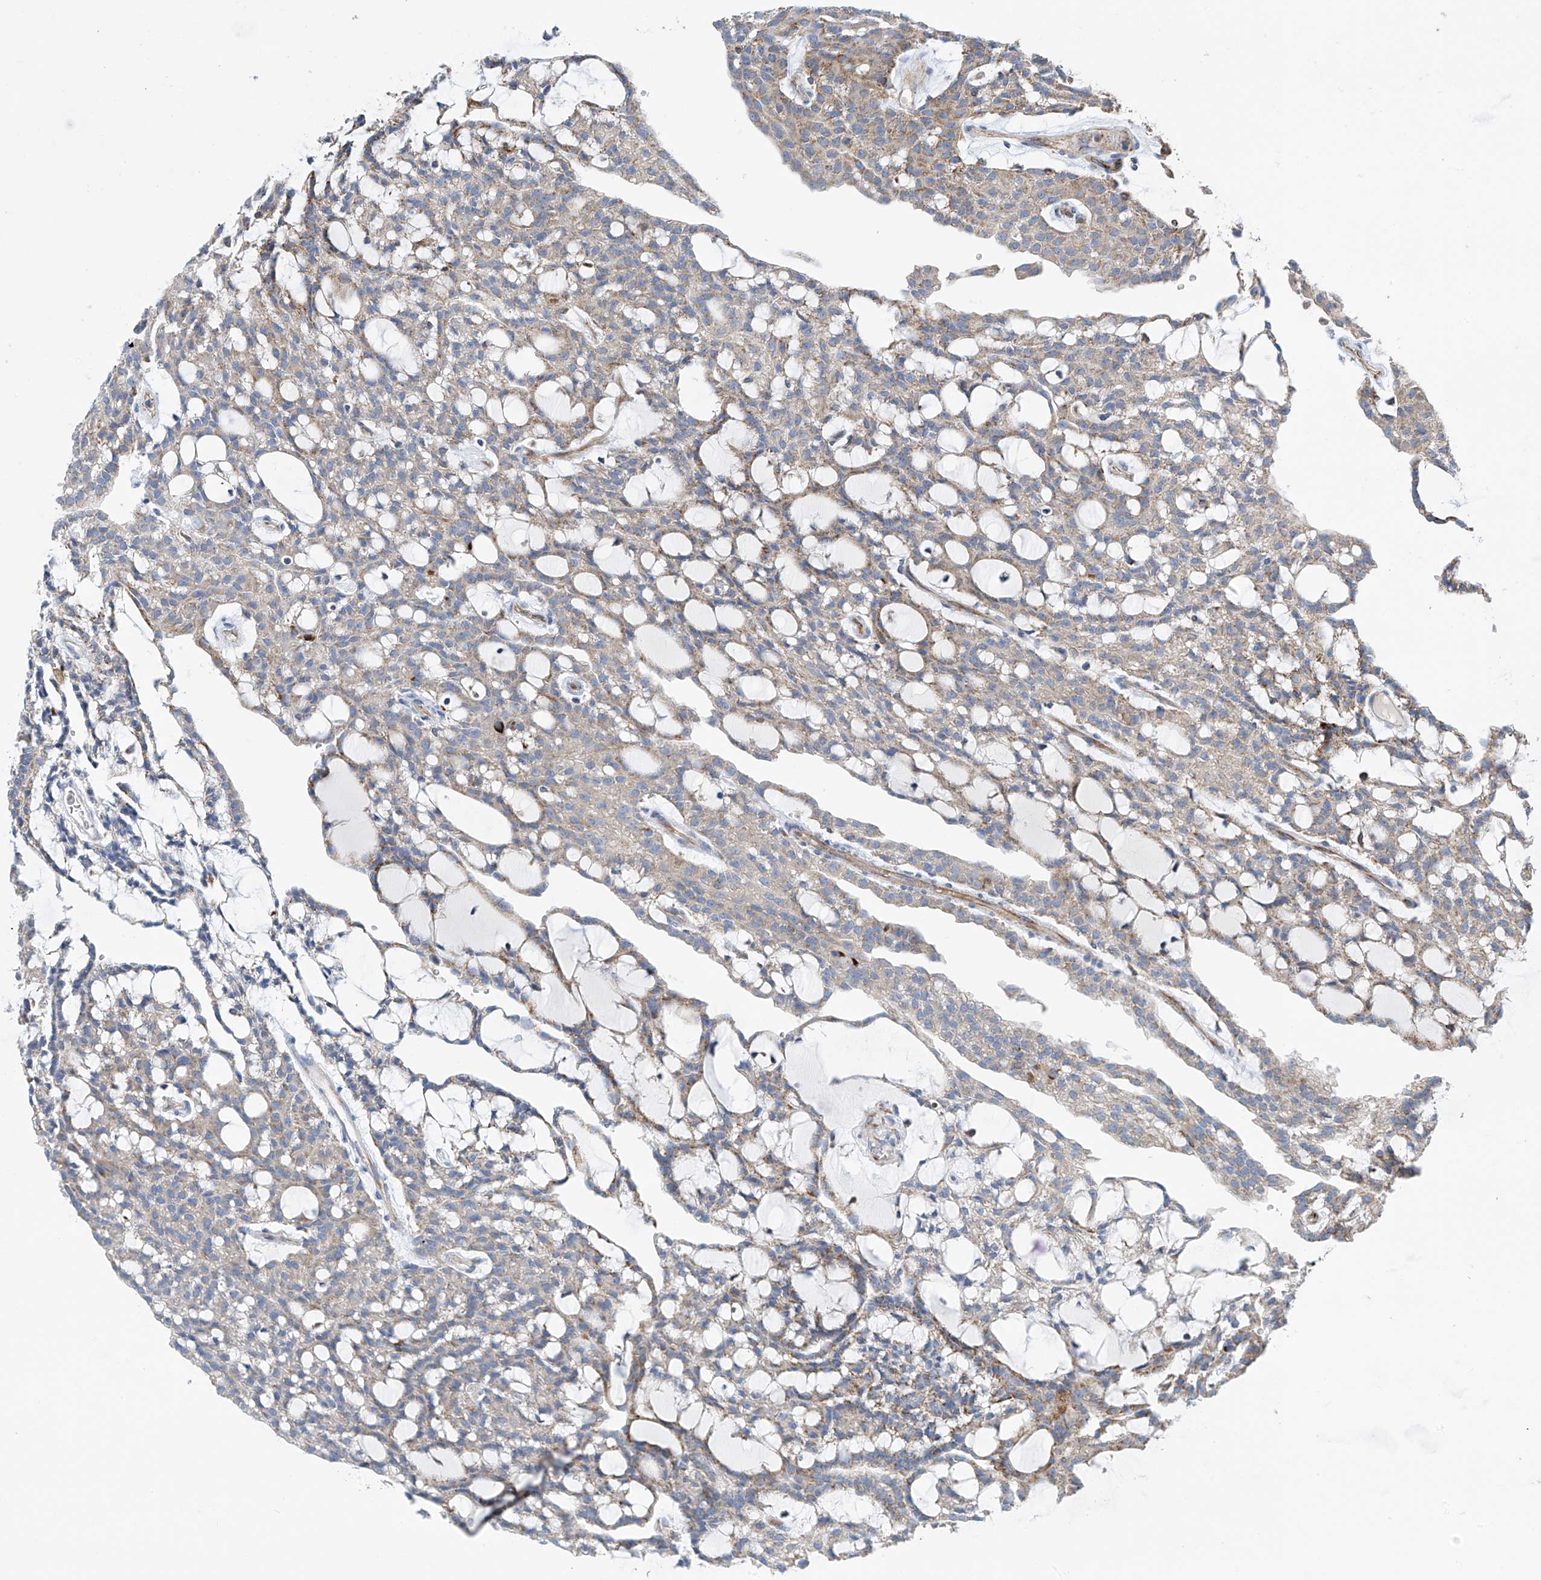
{"staining": {"intensity": "weak", "quantity": "<25%", "location": "cytoplasmic/membranous"}, "tissue": "renal cancer", "cell_type": "Tumor cells", "image_type": "cancer", "snomed": [{"axis": "morphology", "description": "Adenocarcinoma, NOS"}, {"axis": "topography", "description": "Kidney"}], "caption": "IHC of human renal adenocarcinoma reveals no positivity in tumor cells. (Stains: DAB immunohistochemistry with hematoxylin counter stain, Microscopy: brightfield microscopy at high magnification).", "gene": "EIF5B", "patient": {"sex": "male", "age": 63}}